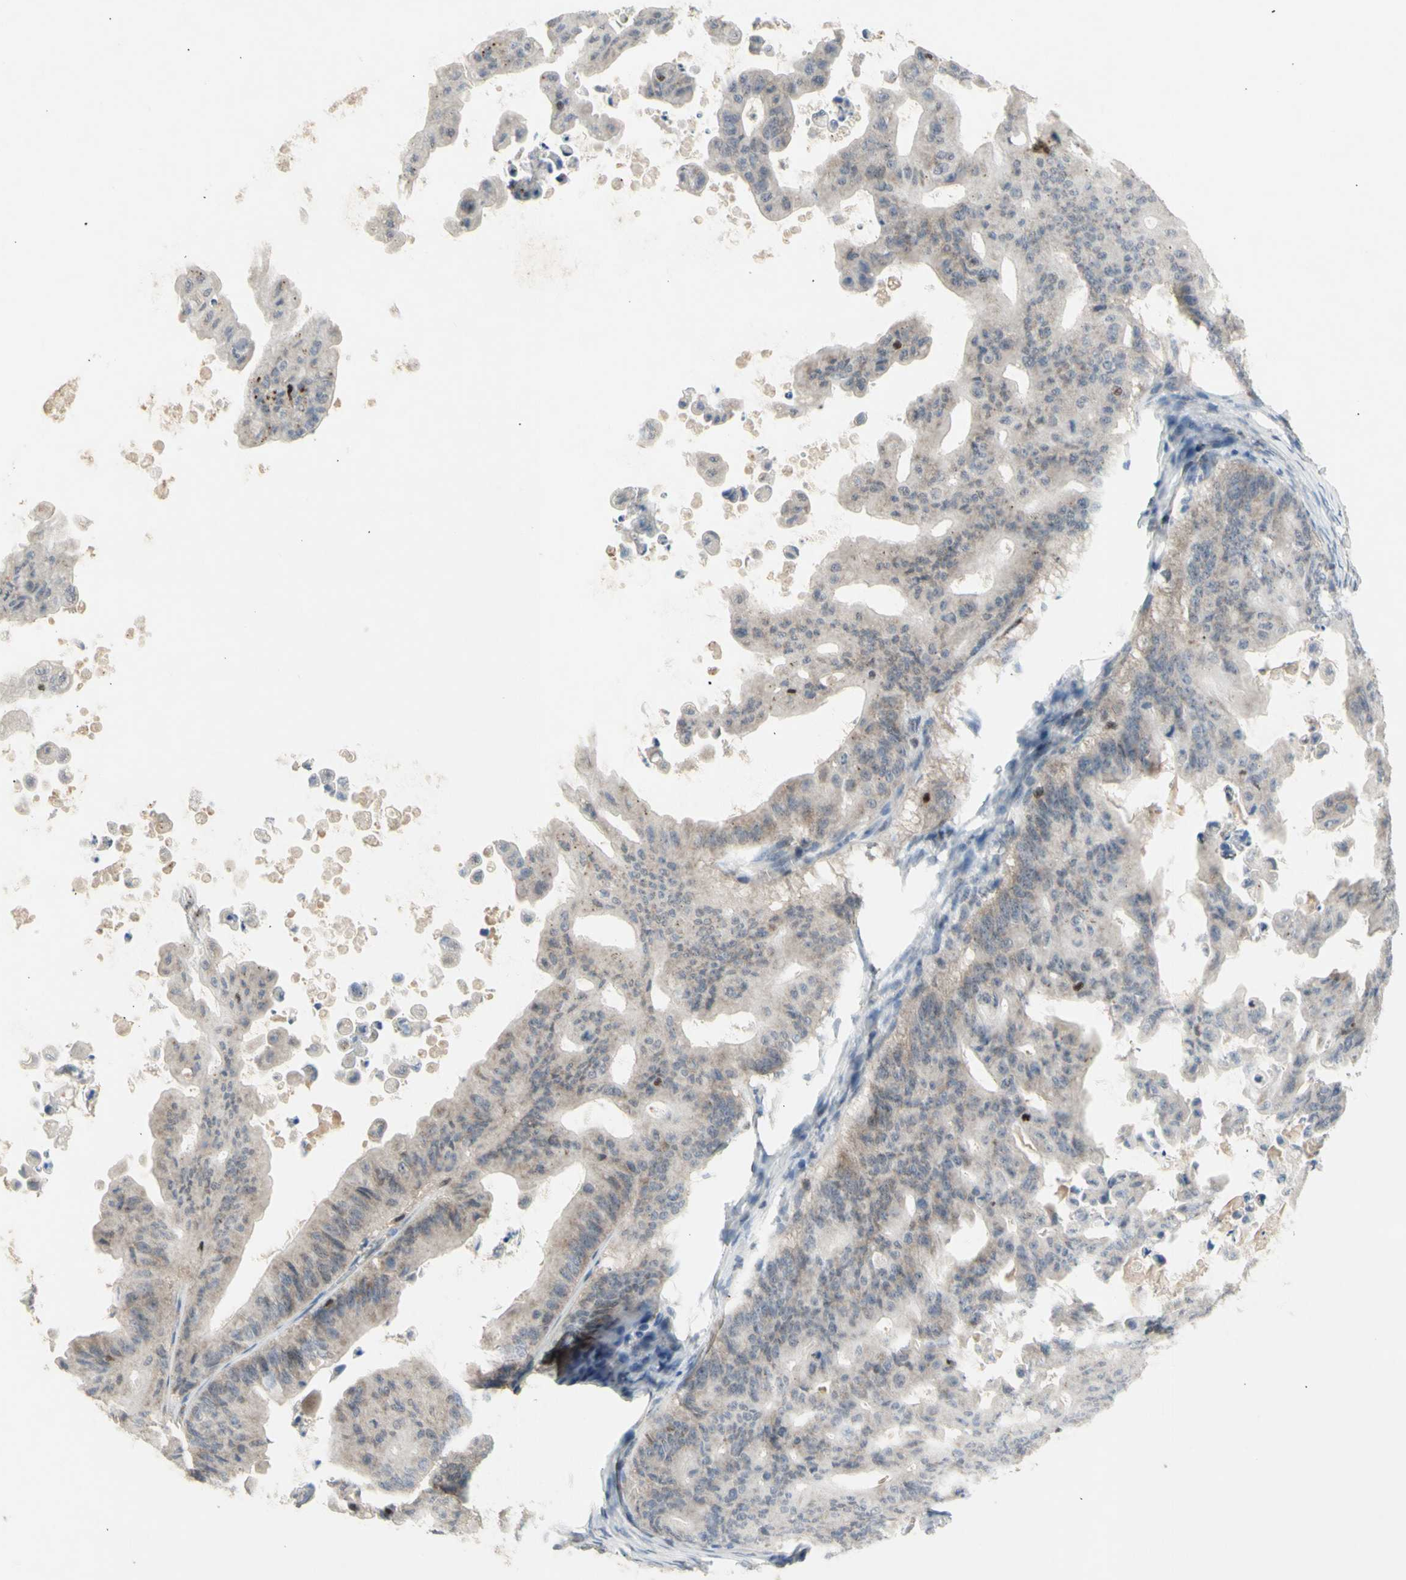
{"staining": {"intensity": "weak", "quantity": ">75%", "location": "cytoplasmic/membranous"}, "tissue": "ovarian cancer", "cell_type": "Tumor cells", "image_type": "cancer", "snomed": [{"axis": "morphology", "description": "Cystadenocarcinoma, mucinous, NOS"}, {"axis": "topography", "description": "Ovary"}], "caption": "Protein staining demonstrates weak cytoplasmic/membranous expression in about >75% of tumor cells in ovarian cancer (mucinous cystadenocarcinoma).", "gene": "NLRP1", "patient": {"sex": "female", "age": 37}}